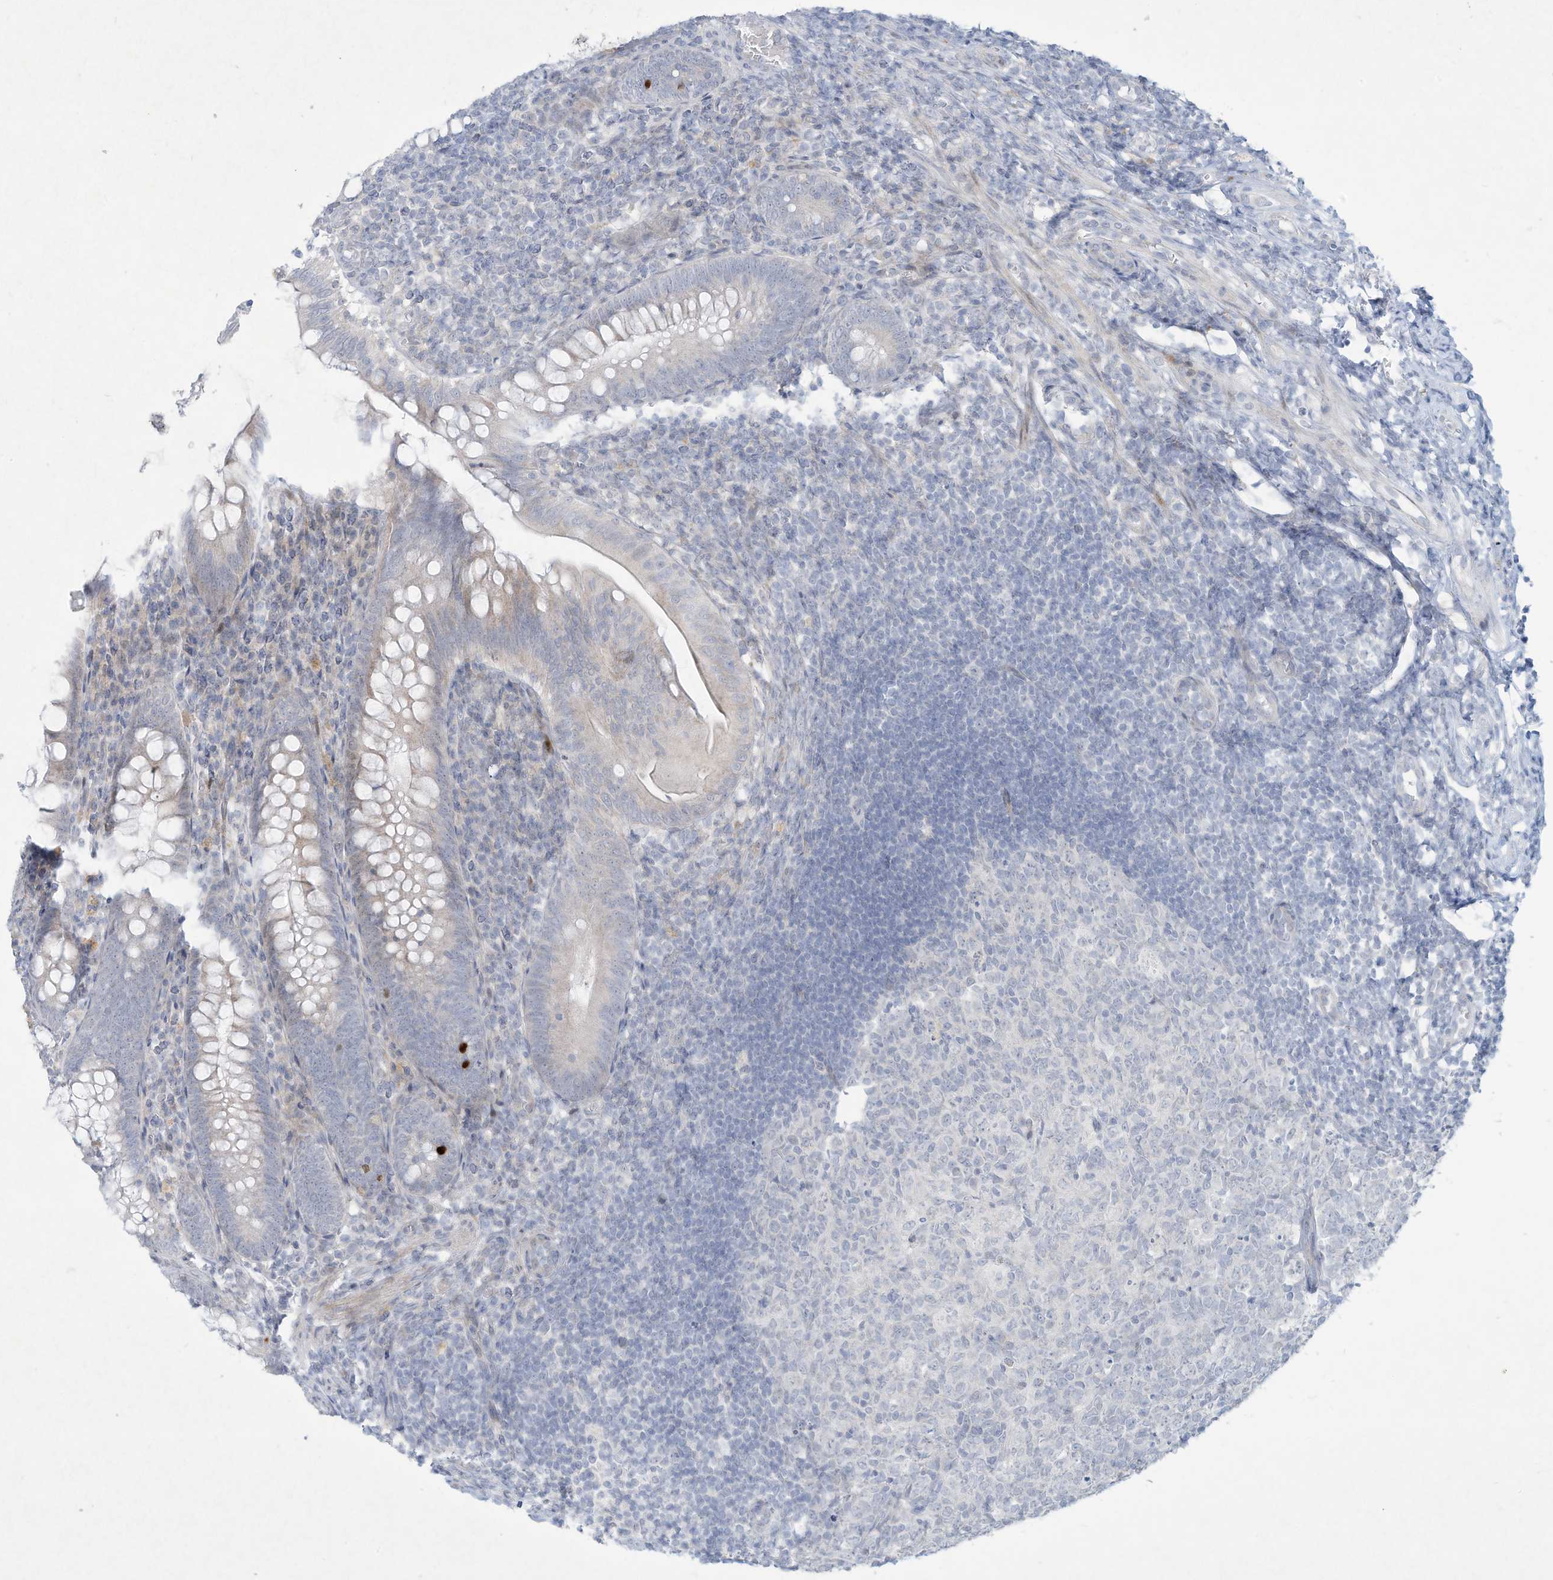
{"staining": {"intensity": "strong", "quantity": "<25%", "location": "nuclear"}, "tissue": "appendix", "cell_type": "Glandular cells", "image_type": "normal", "snomed": [{"axis": "morphology", "description": "Normal tissue, NOS"}, {"axis": "topography", "description": "Appendix"}], "caption": "A brown stain labels strong nuclear positivity of a protein in glandular cells of normal appendix.", "gene": "PAX6", "patient": {"sex": "male", "age": 14}}